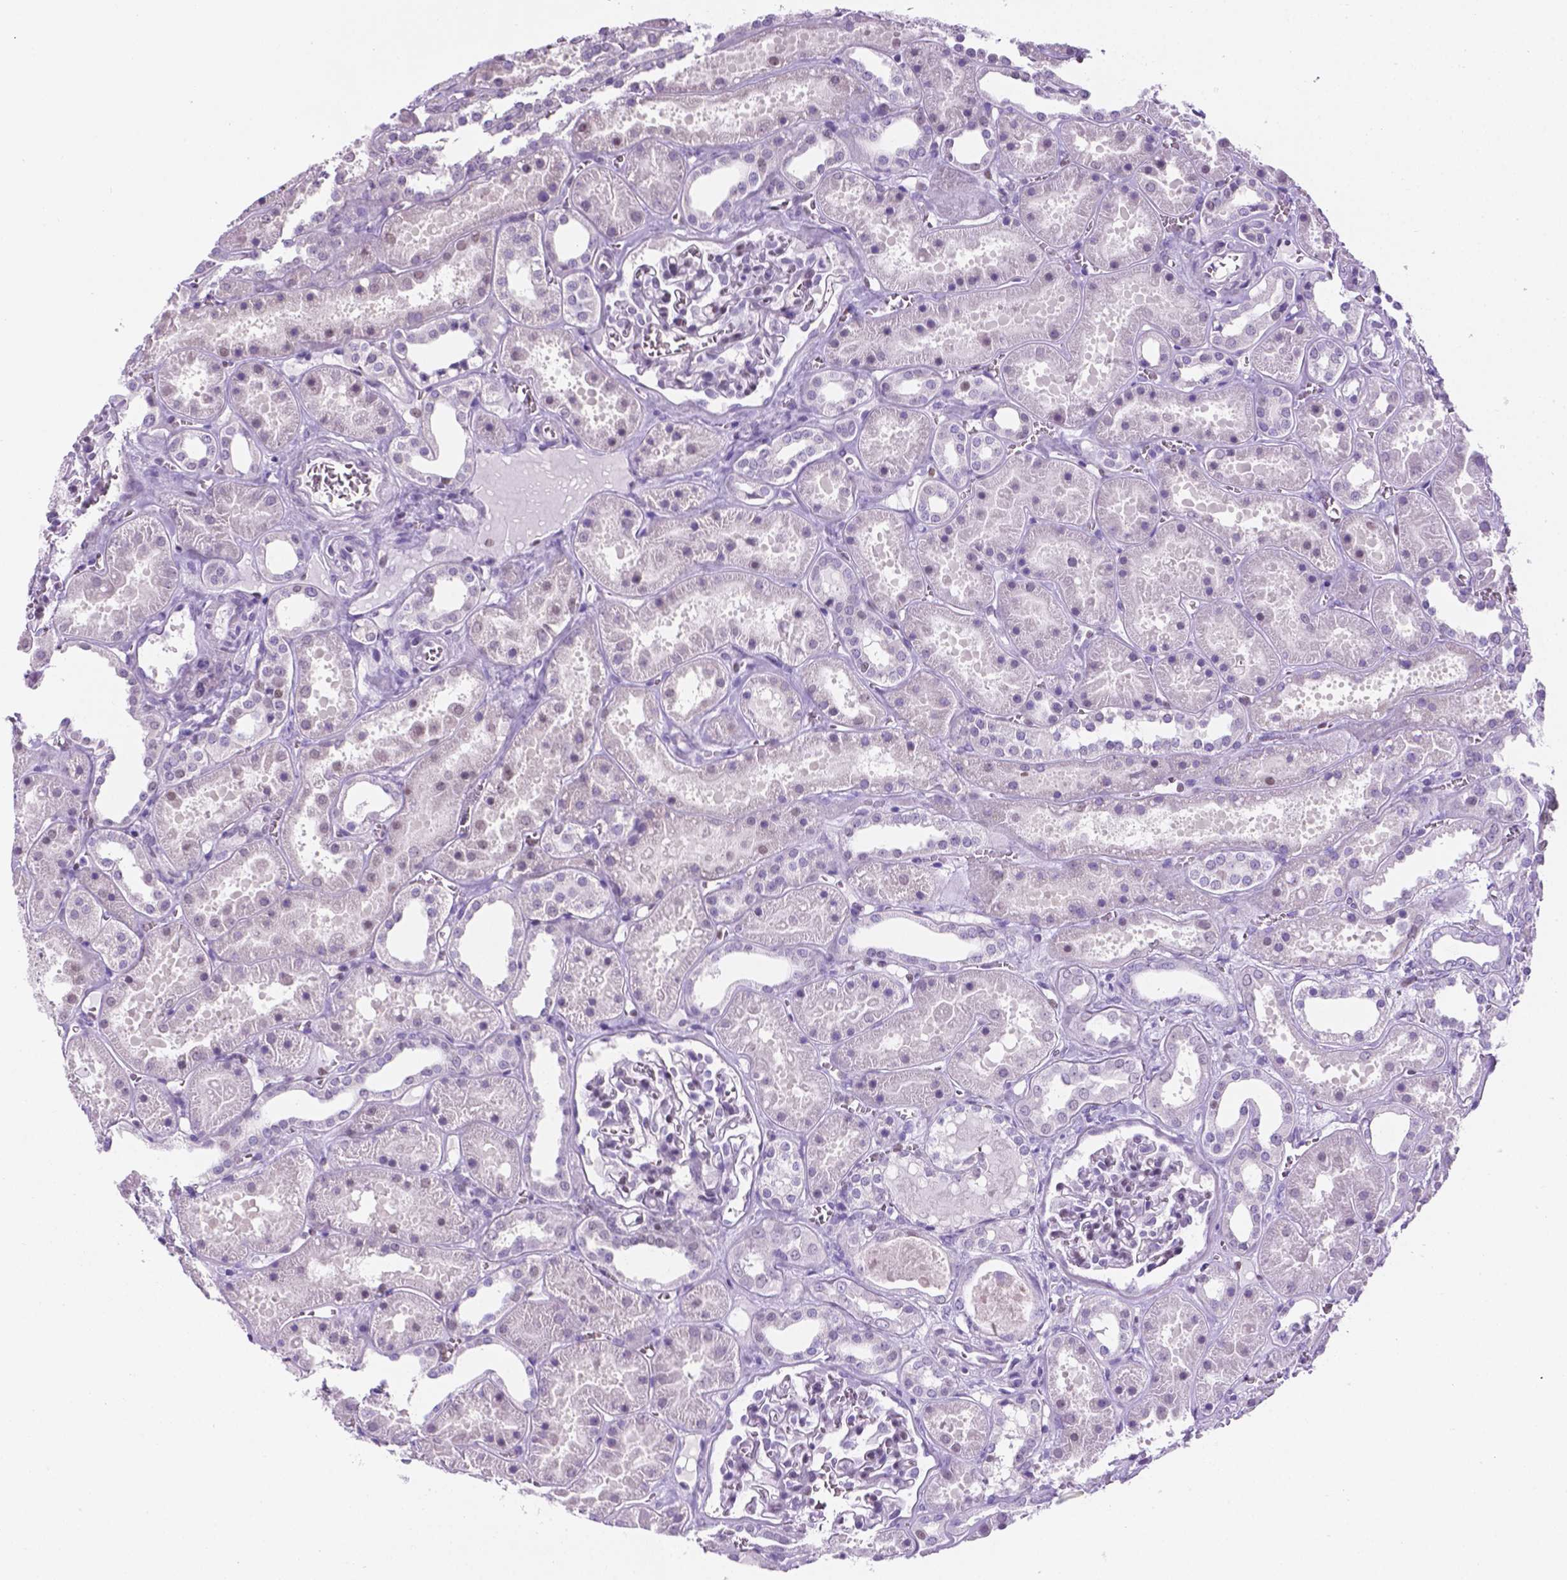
{"staining": {"intensity": "negative", "quantity": "none", "location": "none"}, "tissue": "kidney", "cell_type": "Cells in glomeruli", "image_type": "normal", "snomed": [{"axis": "morphology", "description": "Normal tissue, NOS"}, {"axis": "topography", "description": "Kidney"}], "caption": "A micrograph of kidney stained for a protein displays no brown staining in cells in glomeruli. (Stains: DAB (3,3'-diaminobenzidine) immunohistochemistry with hematoxylin counter stain, Microscopy: brightfield microscopy at high magnification).", "gene": "TMEM210", "patient": {"sex": "female", "age": 41}}